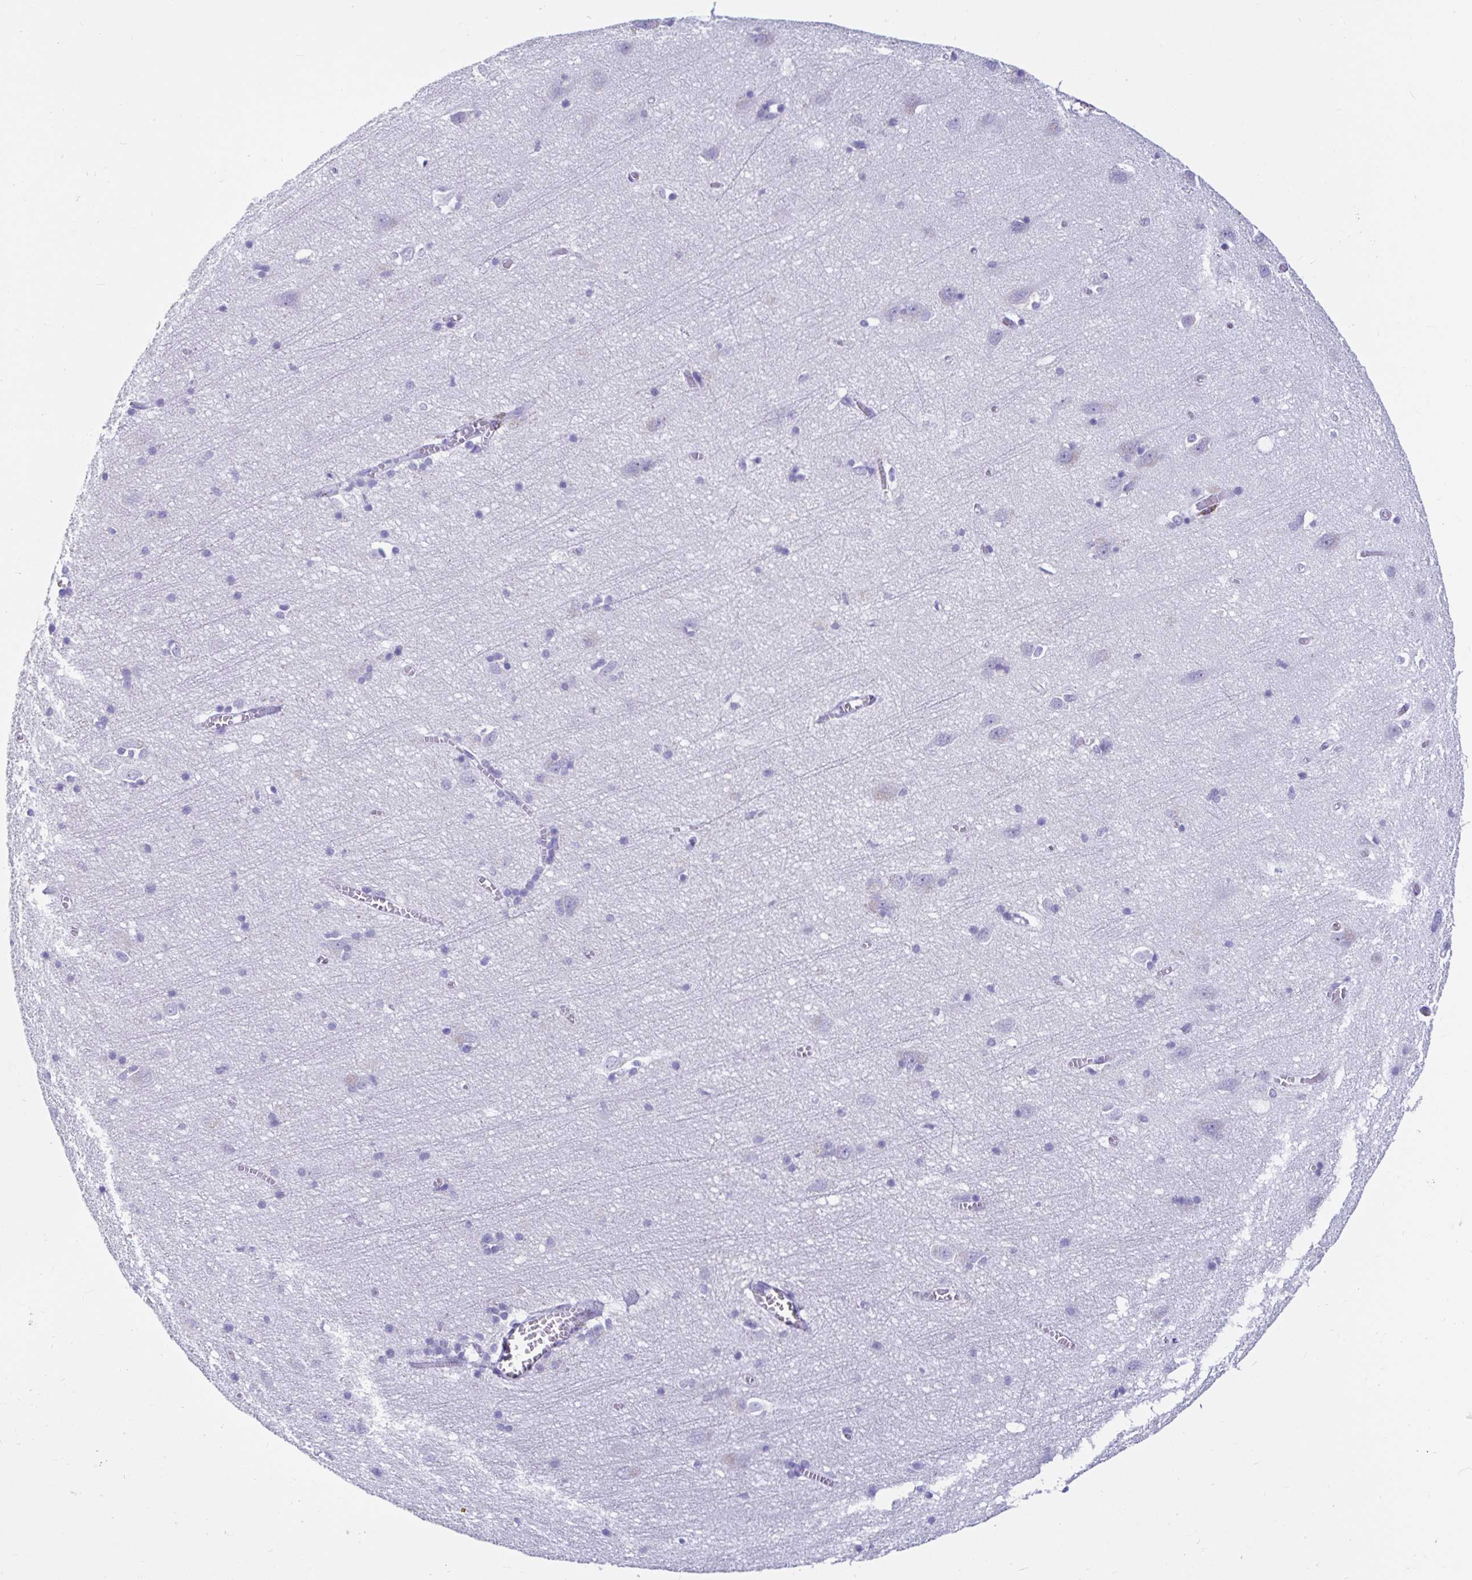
{"staining": {"intensity": "negative", "quantity": "none", "location": "none"}, "tissue": "cerebral cortex", "cell_type": "Endothelial cells", "image_type": "normal", "snomed": [{"axis": "morphology", "description": "Normal tissue, NOS"}, {"axis": "topography", "description": "Cerebral cortex"}], "caption": "Endothelial cells show no significant positivity in benign cerebral cortex. (Immunohistochemistry, brightfield microscopy, high magnification).", "gene": "ZPBP2", "patient": {"sex": "male", "age": 70}}